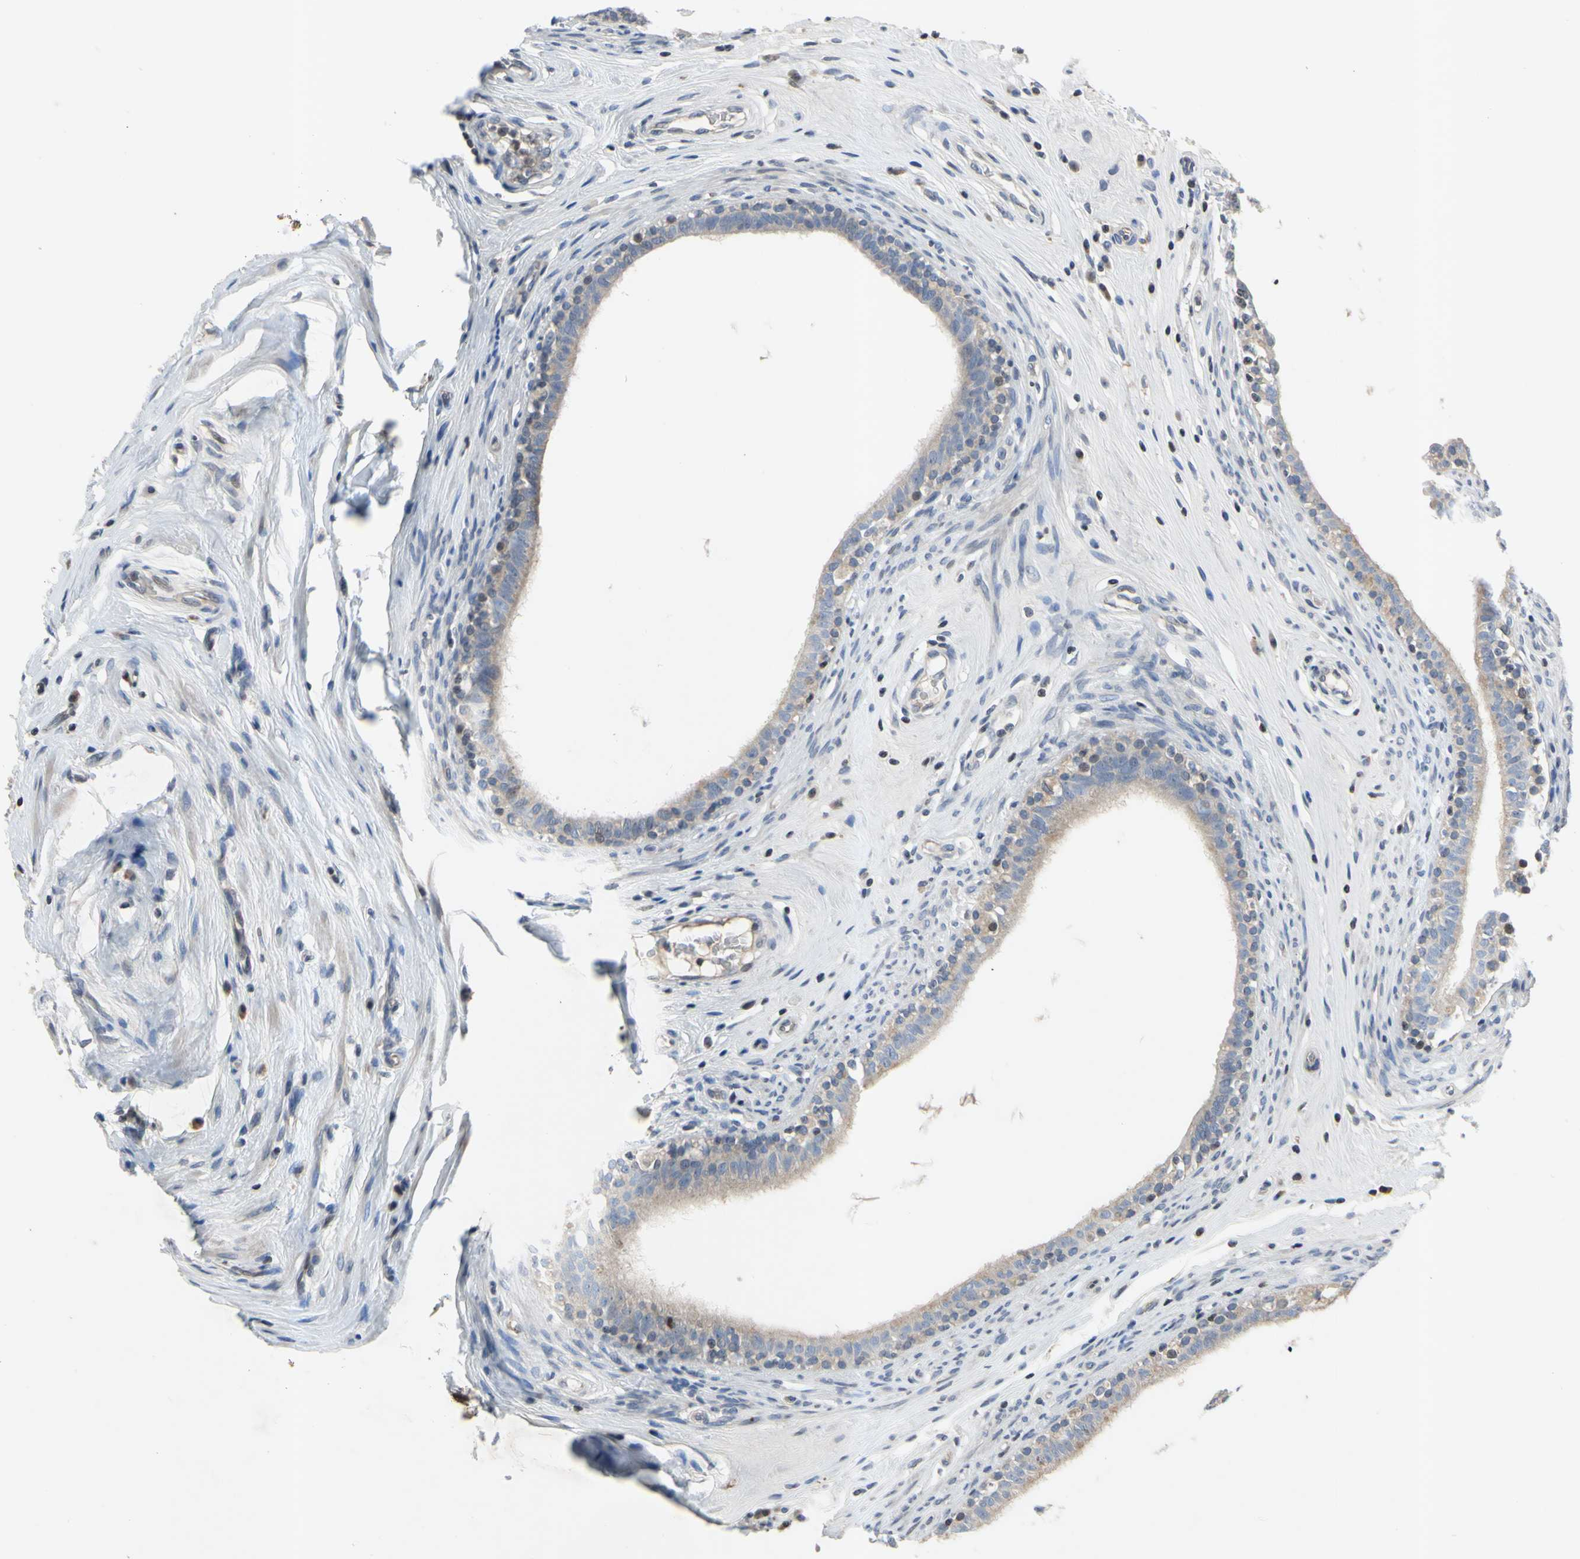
{"staining": {"intensity": "weak", "quantity": "<25%", "location": "cytoplasmic/membranous"}, "tissue": "epididymis", "cell_type": "Glandular cells", "image_type": "normal", "snomed": [{"axis": "morphology", "description": "Normal tissue, NOS"}, {"axis": "morphology", "description": "Inflammation, NOS"}, {"axis": "topography", "description": "Epididymis"}], "caption": "There is no significant staining in glandular cells of epididymis. (Brightfield microscopy of DAB immunohistochemistry (IHC) at high magnification).", "gene": "ARG1", "patient": {"sex": "male", "age": 84}}